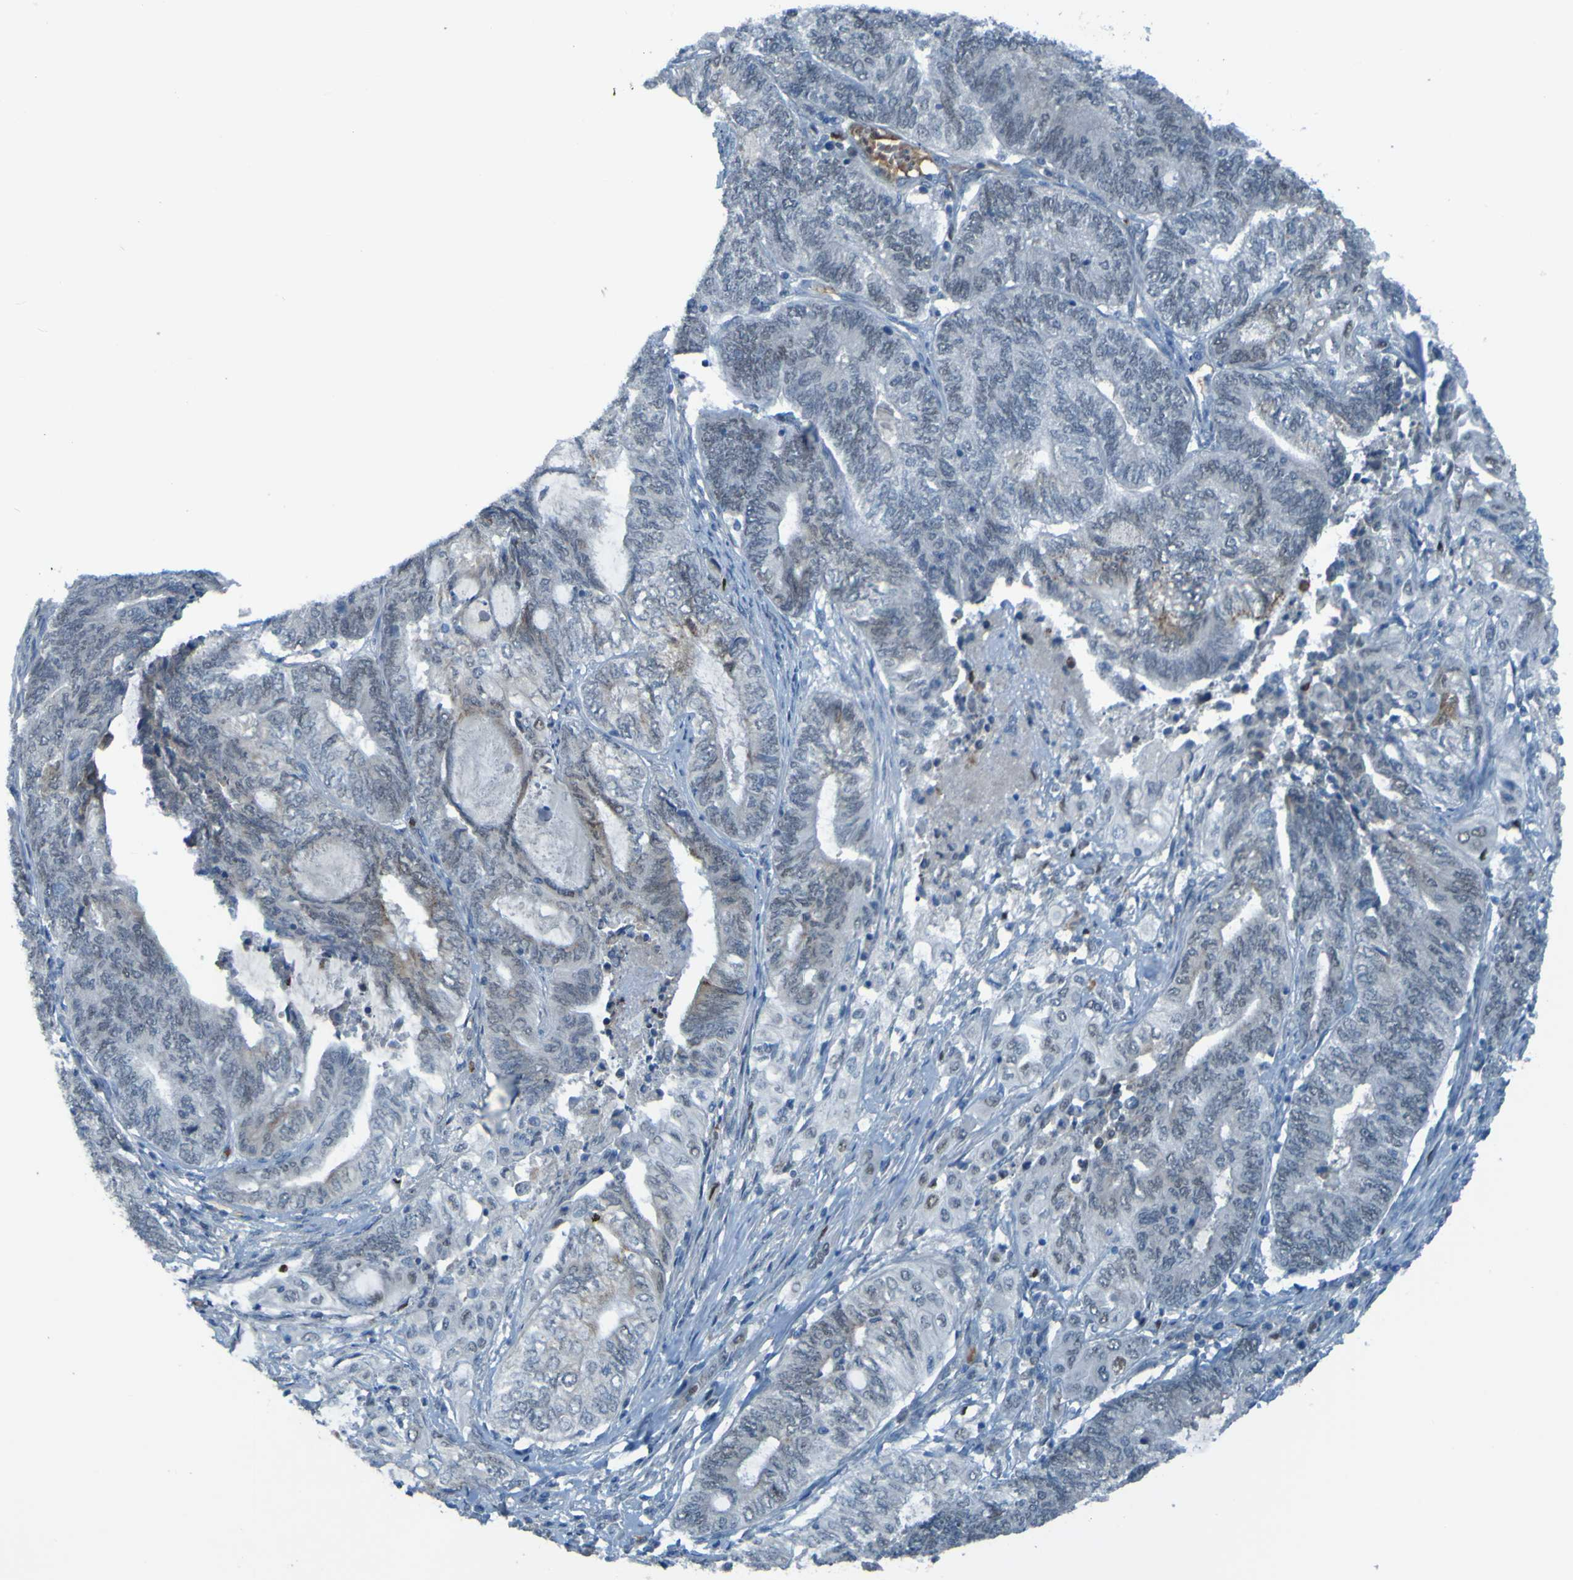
{"staining": {"intensity": "negative", "quantity": "none", "location": "none"}, "tissue": "endometrial cancer", "cell_type": "Tumor cells", "image_type": "cancer", "snomed": [{"axis": "morphology", "description": "Adenocarcinoma, NOS"}, {"axis": "topography", "description": "Uterus"}, {"axis": "topography", "description": "Endometrium"}], "caption": "DAB (3,3'-diaminobenzidine) immunohistochemical staining of endometrial cancer reveals no significant expression in tumor cells. The staining is performed using DAB (3,3'-diaminobenzidine) brown chromogen with nuclei counter-stained in using hematoxylin.", "gene": "USP36", "patient": {"sex": "female", "age": 70}}